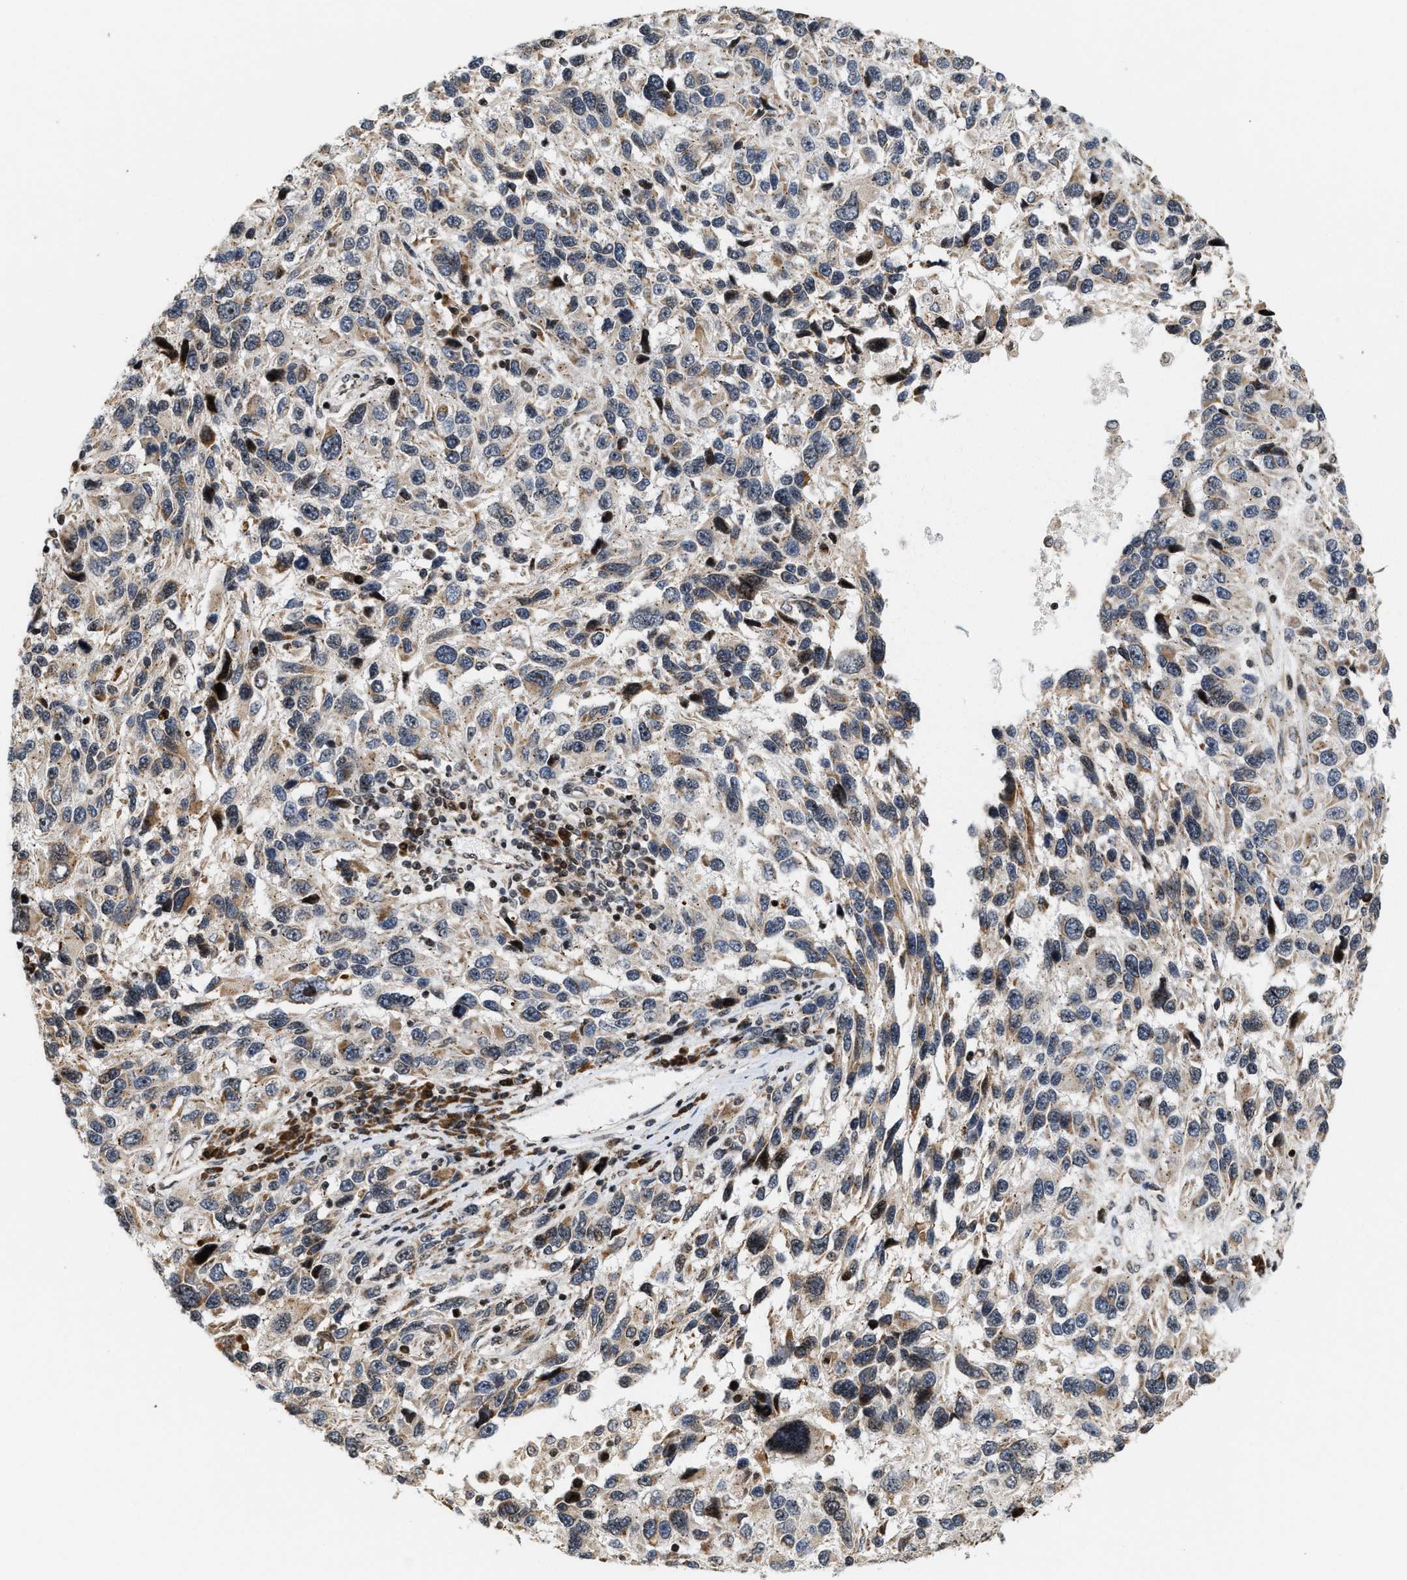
{"staining": {"intensity": "negative", "quantity": "none", "location": "none"}, "tissue": "melanoma", "cell_type": "Tumor cells", "image_type": "cancer", "snomed": [{"axis": "morphology", "description": "Malignant melanoma, NOS"}, {"axis": "topography", "description": "Skin"}], "caption": "IHC of malignant melanoma demonstrates no expression in tumor cells.", "gene": "PDZD2", "patient": {"sex": "male", "age": 53}}